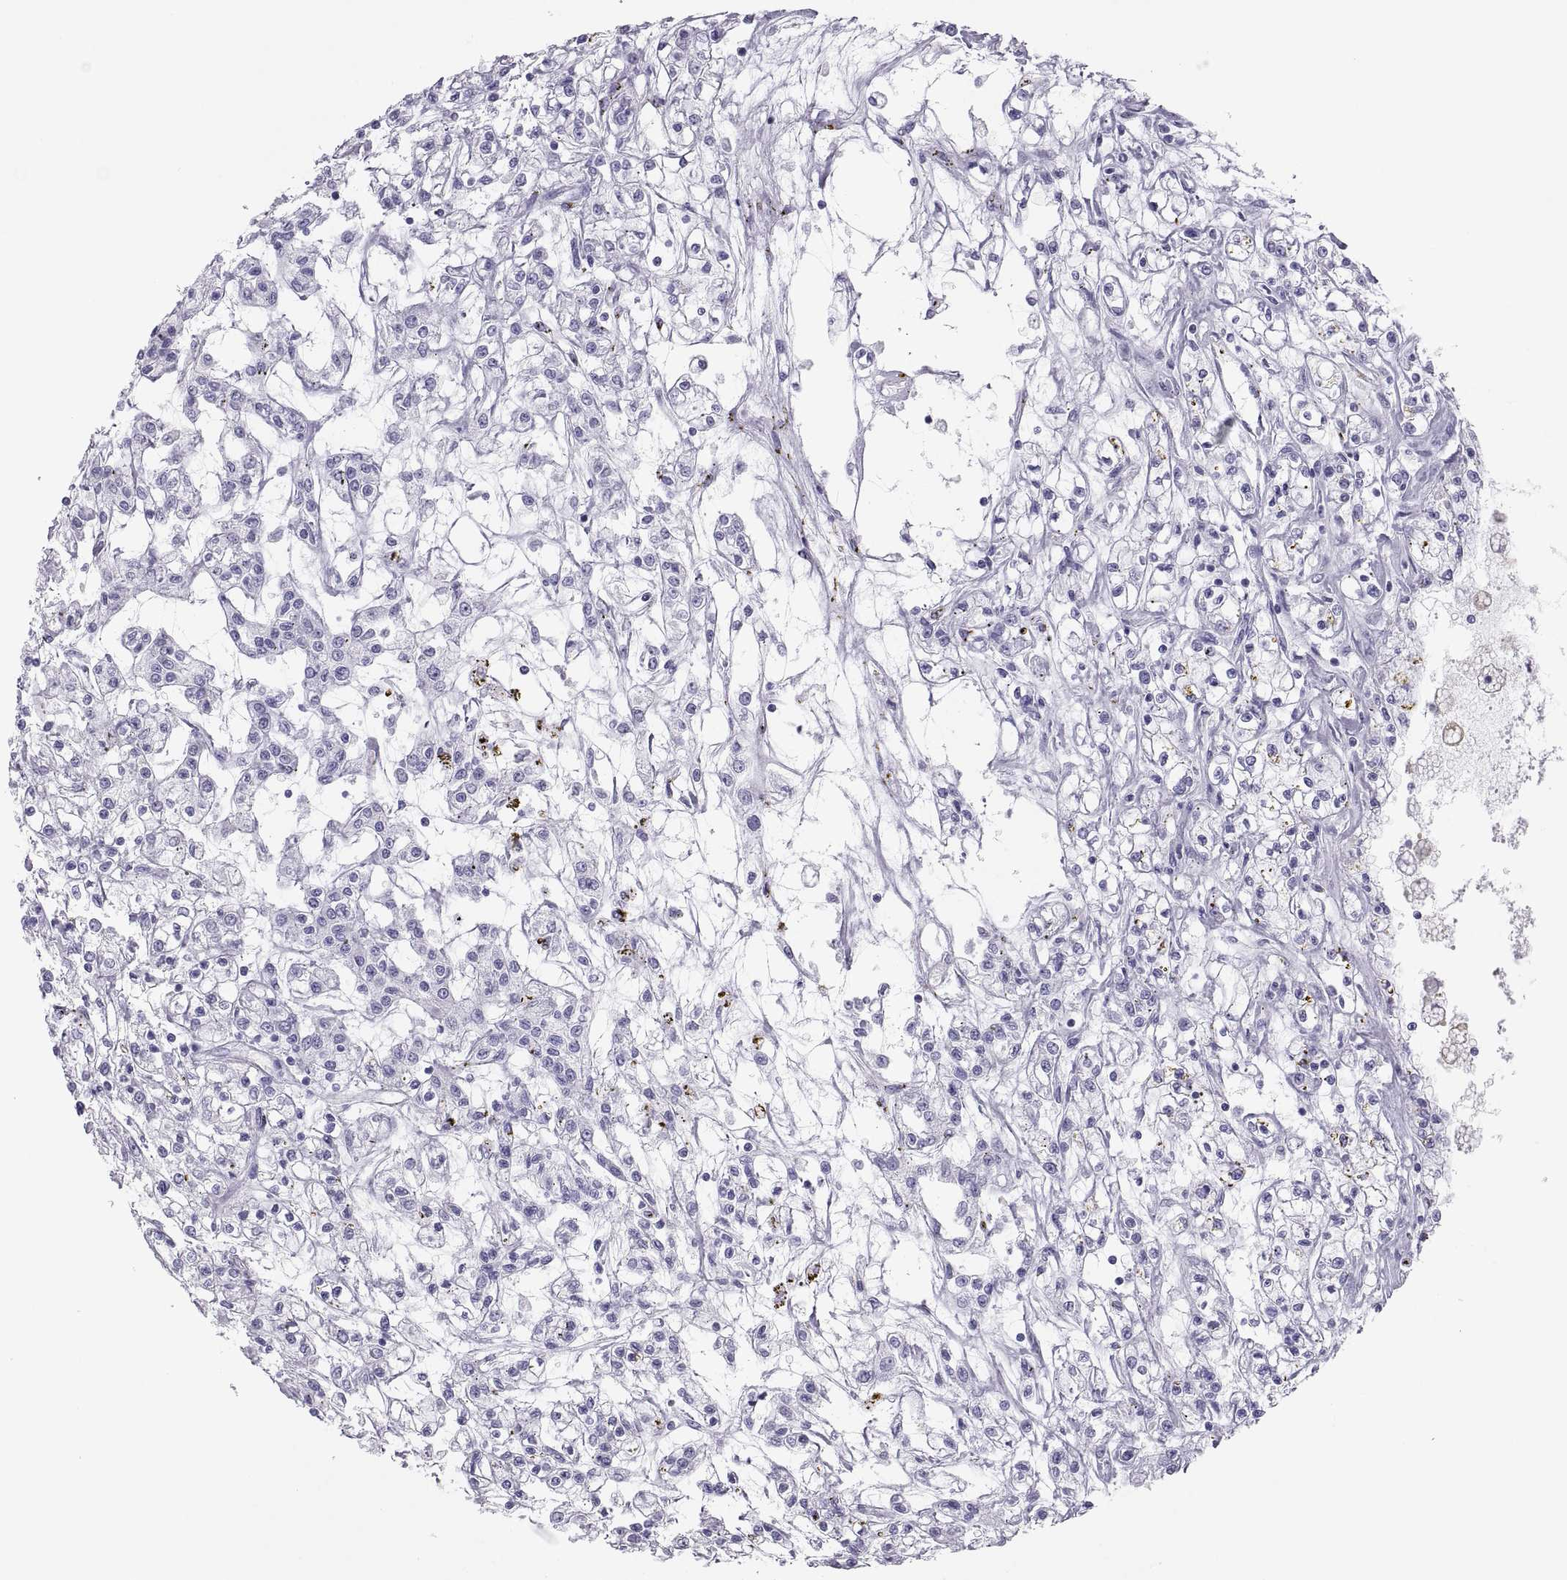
{"staining": {"intensity": "negative", "quantity": "none", "location": "none"}, "tissue": "renal cancer", "cell_type": "Tumor cells", "image_type": "cancer", "snomed": [{"axis": "morphology", "description": "Adenocarcinoma, NOS"}, {"axis": "topography", "description": "Kidney"}], "caption": "IHC of human renal adenocarcinoma reveals no expression in tumor cells.", "gene": "SEMG1", "patient": {"sex": "female", "age": 59}}